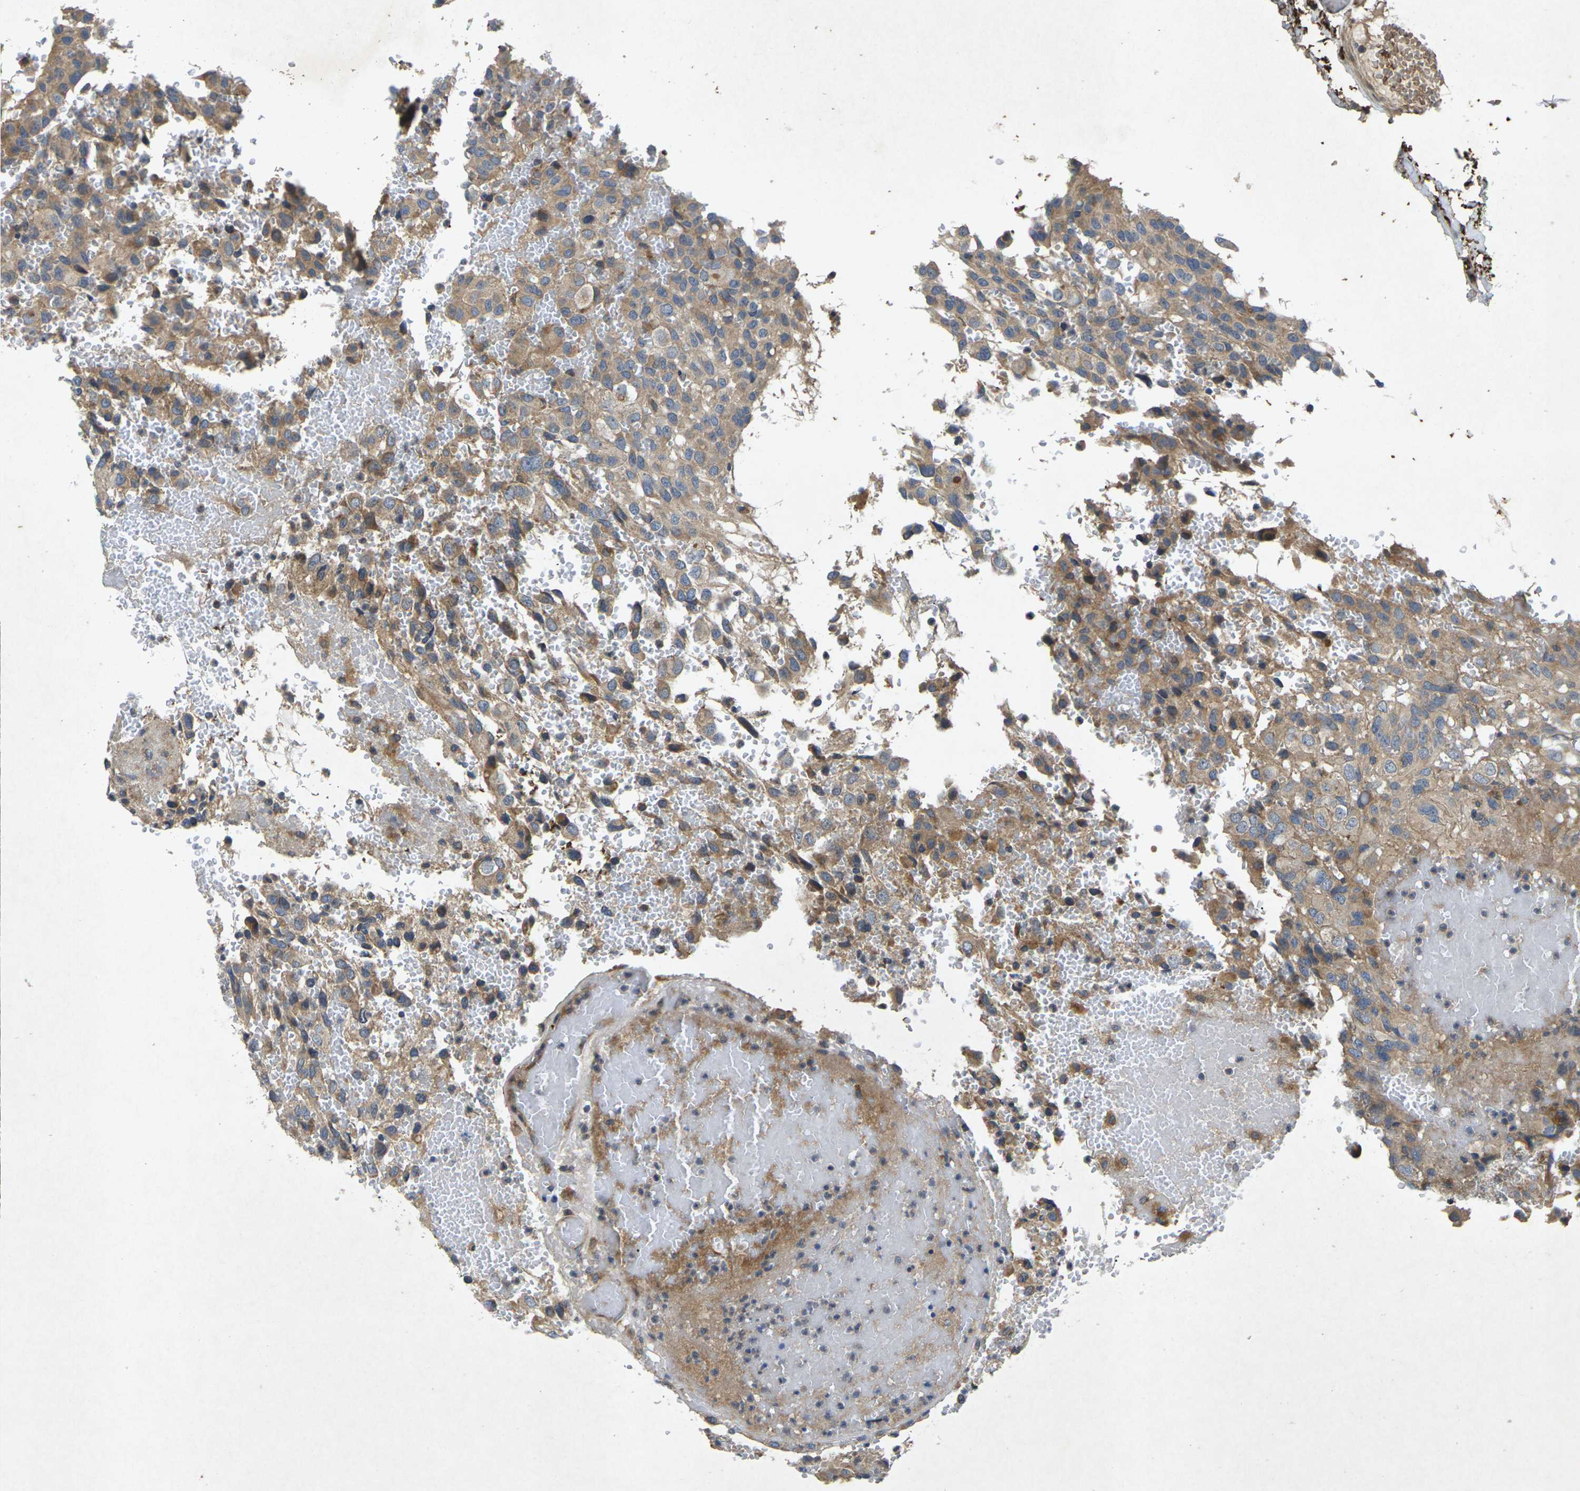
{"staining": {"intensity": "moderate", "quantity": ">75%", "location": "cytoplasmic/membranous"}, "tissue": "glioma", "cell_type": "Tumor cells", "image_type": "cancer", "snomed": [{"axis": "morphology", "description": "Glioma, malignant, High grade"}, {"axis": "topography", "description": "Brain"}], "caption": "Brown immunohistochemical staining in malignant glioma (high-grade) displays moderate cytoplasmic/membranous expression in approximately >75% of tumor cells.", "gene": "KIF1B", "patient": {"sex": "male", "age": 32}}